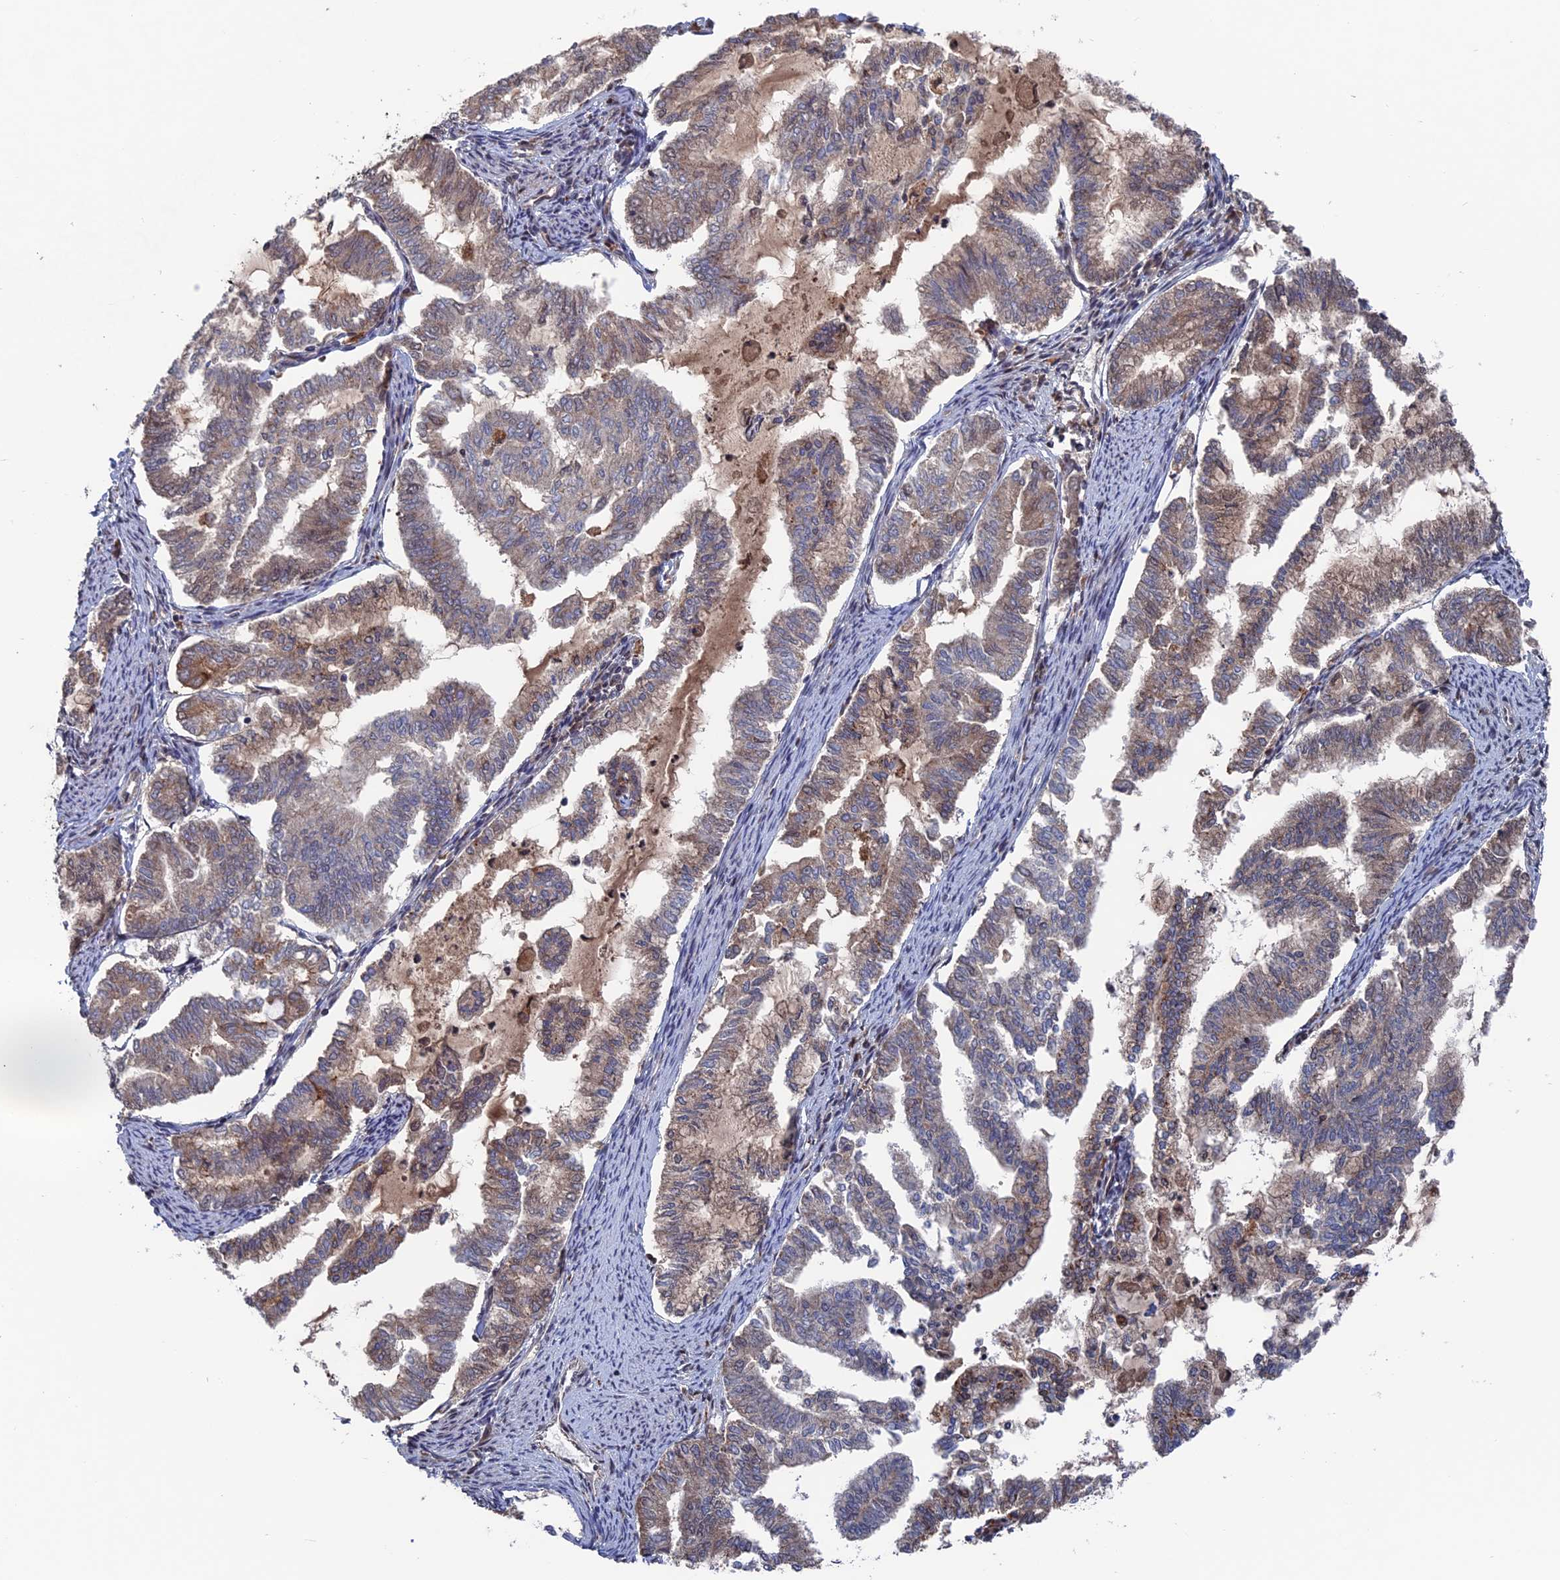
{"staining": {"intensity": "weak", "quantity": "25%-75%", "location": "cytoplasmic/membranous"}, "tissue": "endometrial cancer", "cell_type": "Tumor cells", "image_type": "cancer", "snomed": [{"axis": "morphology", "description": "Adenocarcinoma, NOS"}, {"axis": "topography", "description": "Endometrium"}], "caption": "Immunohistochemical staining of adenocarcinoma (endometrial) reveals weak cytoplasmic/membranous protein positivity in approximately 25%-75% of tumor cells.", "gene": "PLA2G15", "patient": {"sex": "female", "age": 79}}